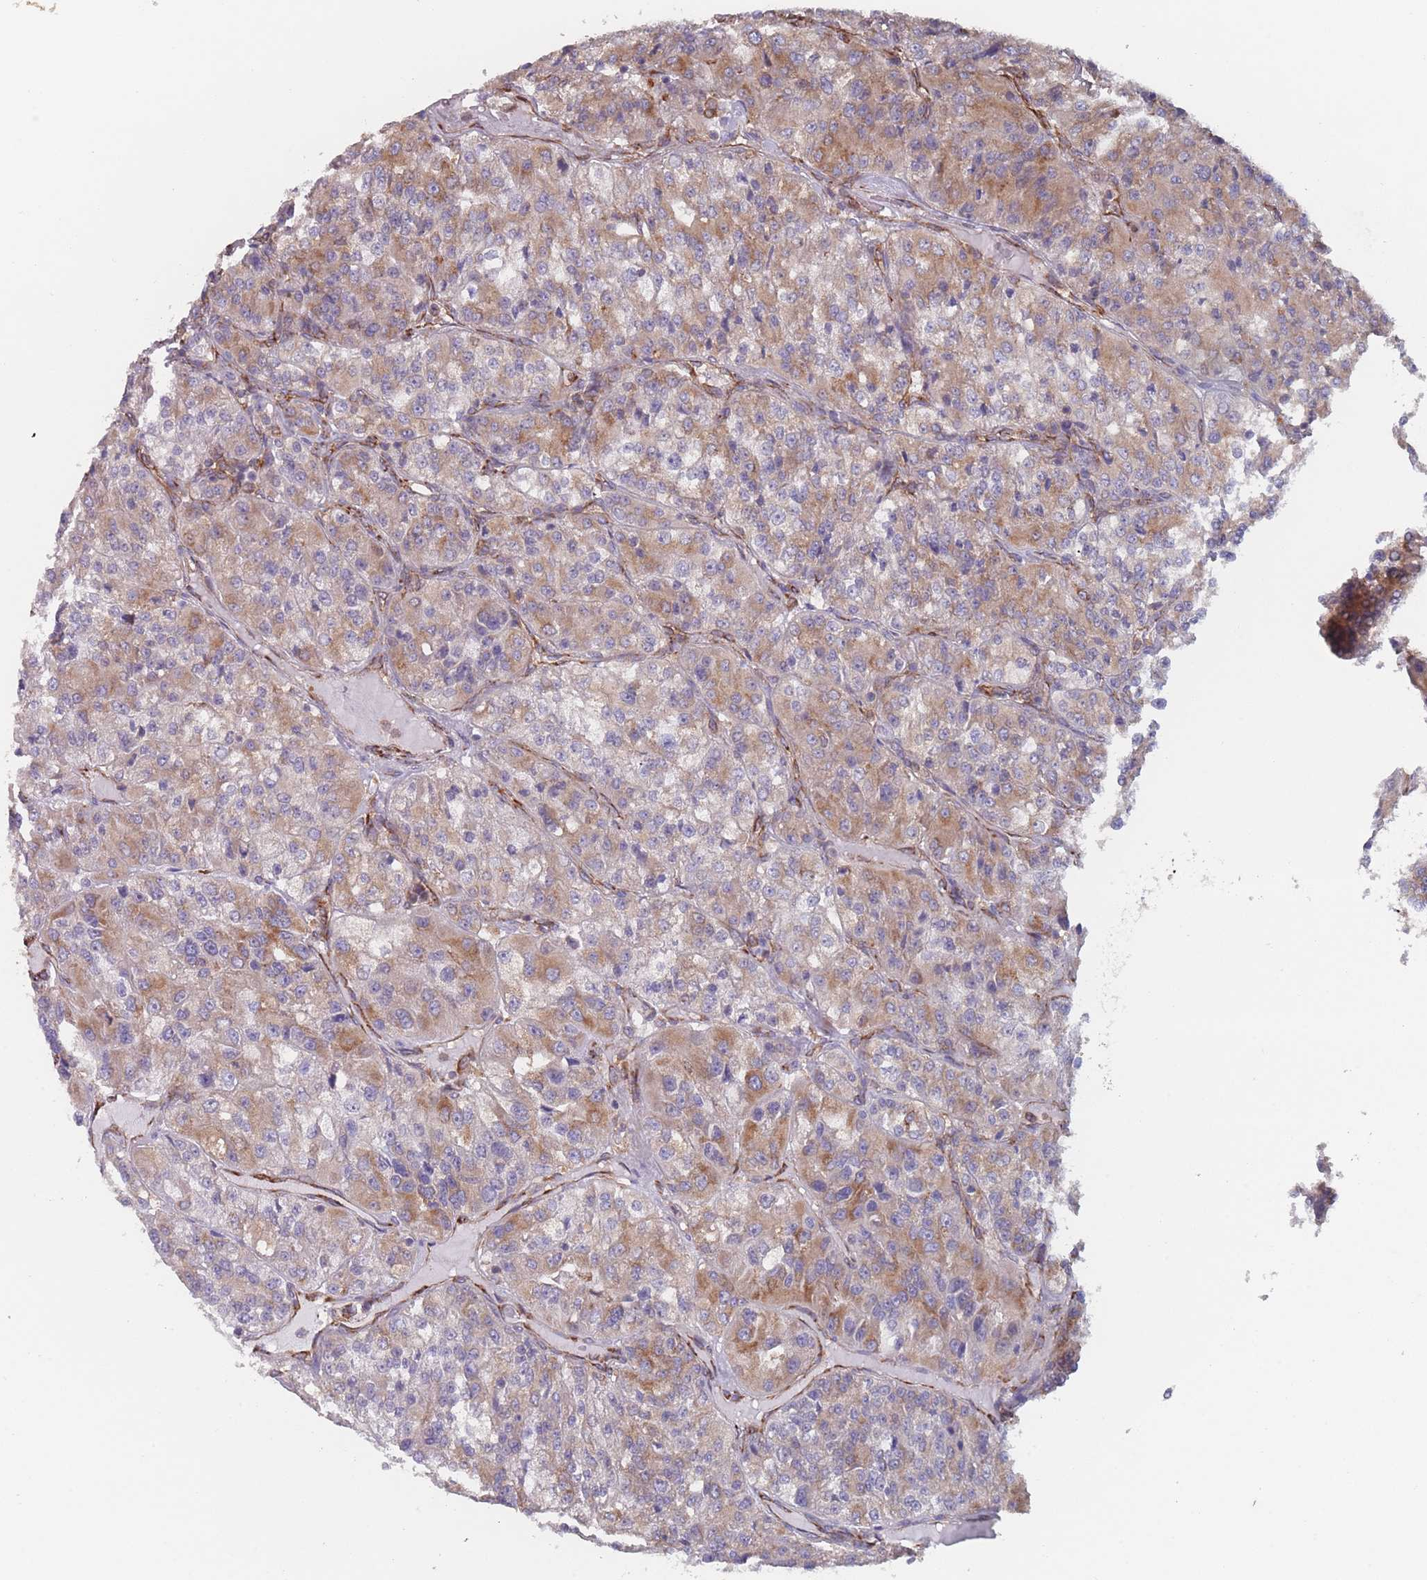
{"staining": {"intensity": "moderate", "quantity": ">75%", "location": "cytoplasmic/membranous"}, "tissue": "renal cancer", "cell_type": "Tumor cells", "image_type": "cancer", "snomed": [{"axis": "morphology", "description": "Adenocarcinoma, NOS"}, {"axis": "topography", "description": "Kidney"}], "caption": "The micrograph reveals immunohistochemical staining of renal cancer (adenocarcinoma). There is moderate cytoplasmic/membranous staining is seen in about >75% of tumor cells.", "gene": "EEF1B2", "patient": {"sex": "female", "age": 63}}